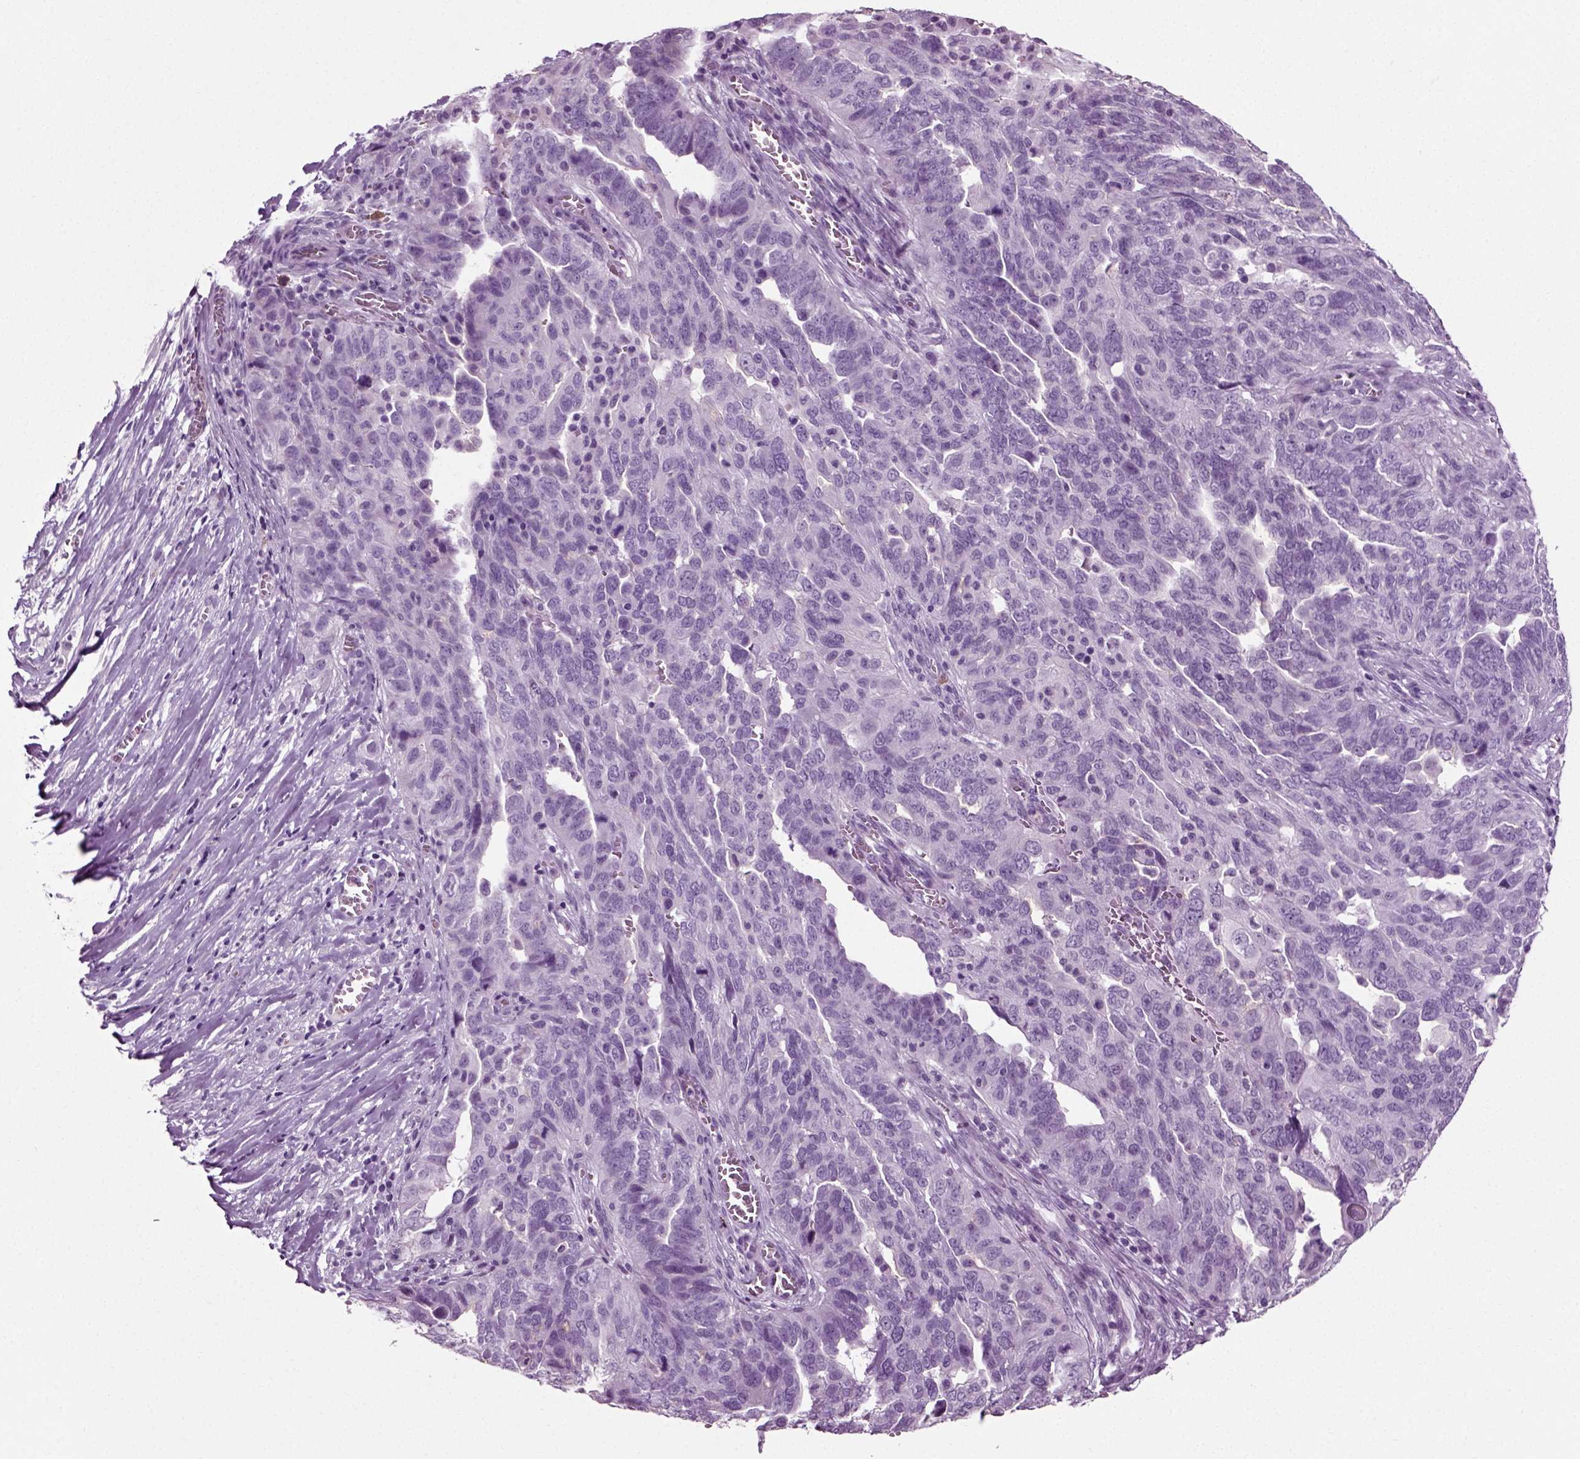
{"staining": {"intensity": "negative", "quantity": "none", "location": "none"}, "tissue": "ovarian cancer", "cell_type": "Tumor cells", "image_type": "cancer", "snomed": [{"axis": "morphology", "description": "Carcinoma, endometroid"}, {"axis": "topography", "description": "Soft tissue"}, {"axis": "topography", "description": "Ovary"}], "caption": "Immunohistochemistry photomicrograph of human ovarian cancer (endometroid carcinoma) stained for a protein (brown), which reveals no staining in tumor cells. The staining is performed using DAB (3,3'-diaminobenzidine) brown chromogen with nuclei counter-stained in using hematoxylin.", "gene": "SLC26A8", "patient": {"sex": "female", "age": 52}}